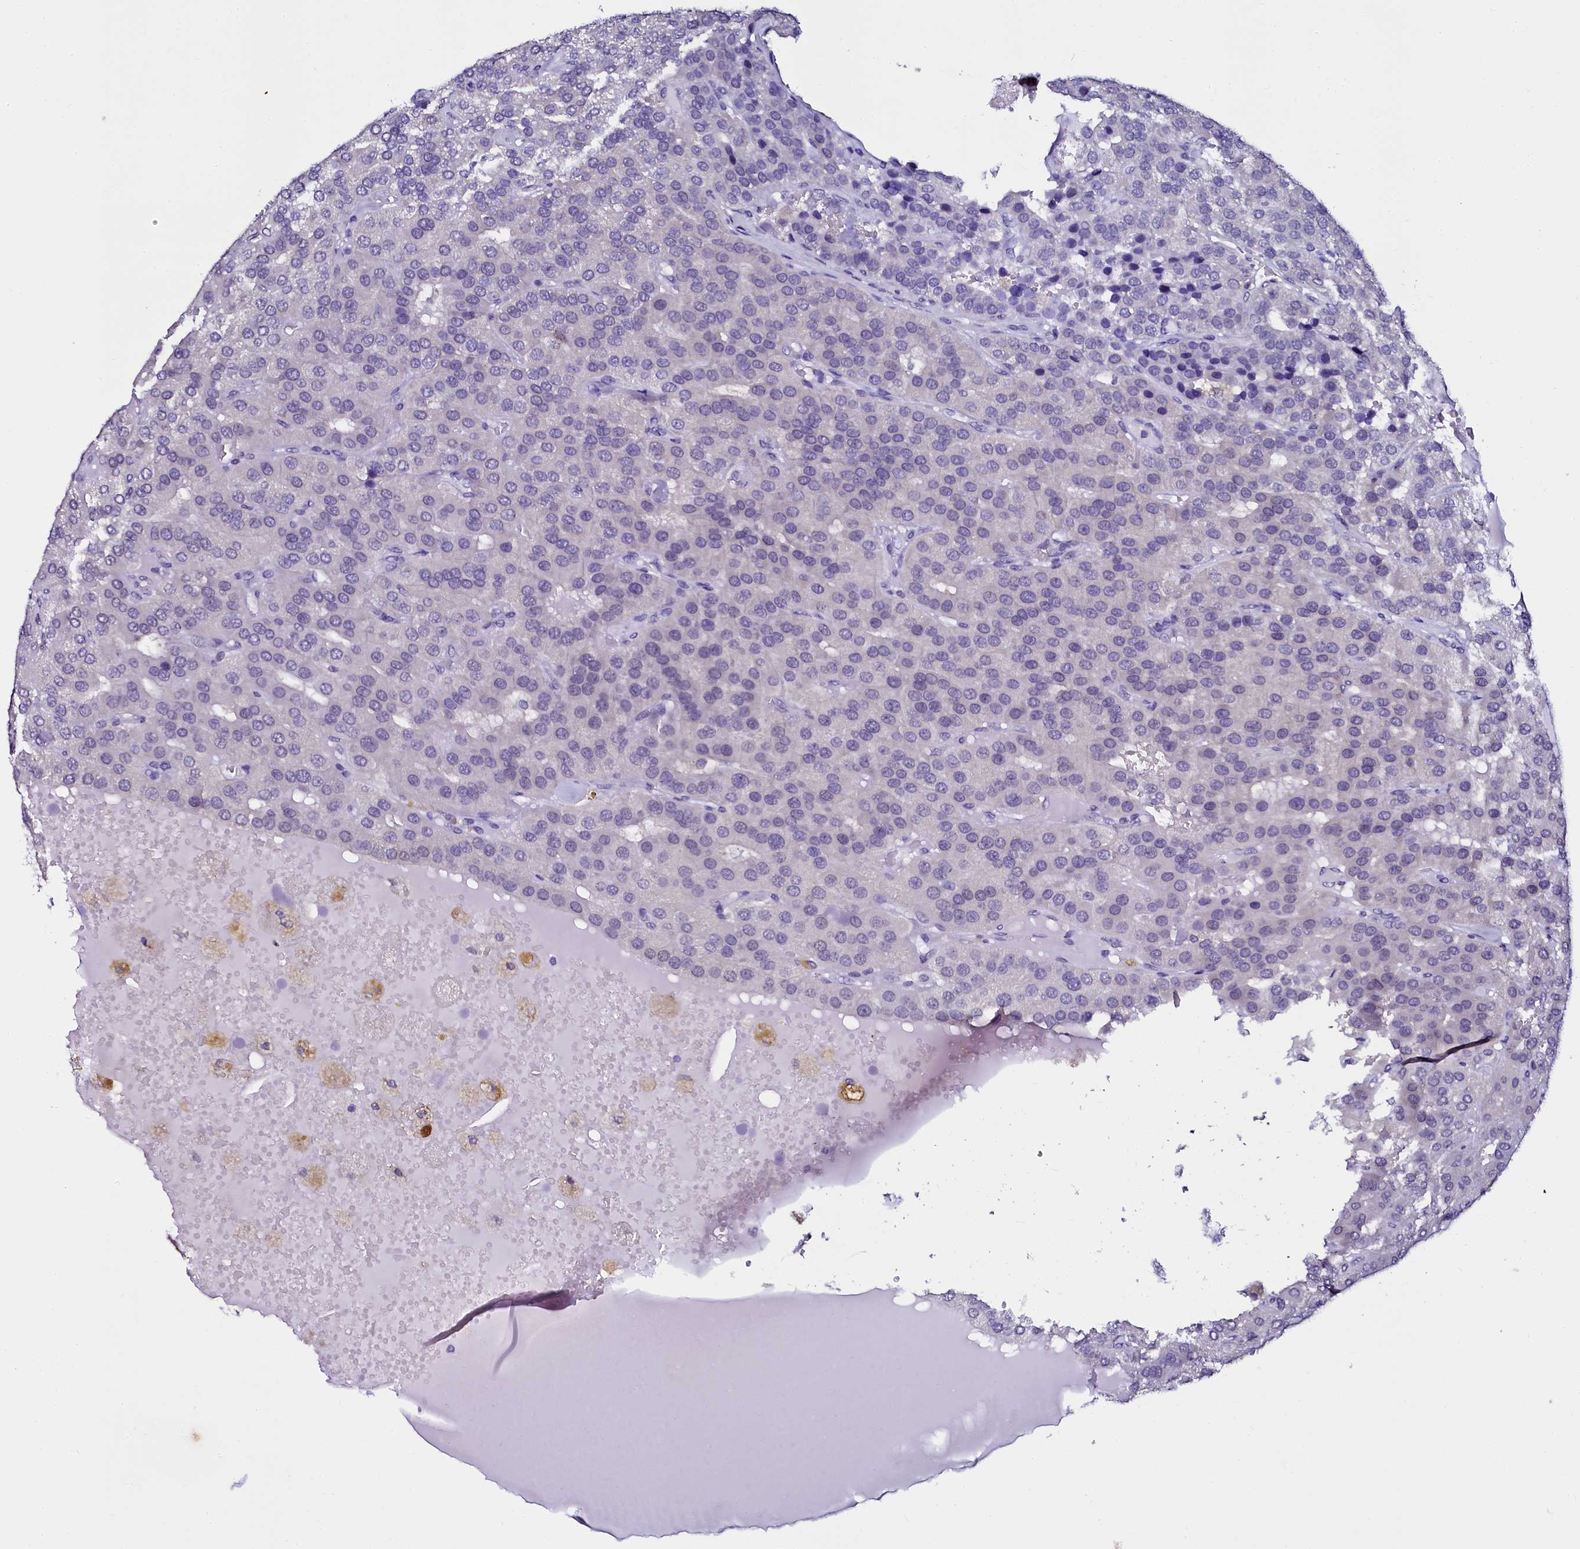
{"staining": {"intensity": "negative", "quantity": "none", "location": "none"}, "tissue": "parathyroid gland", "cell_type": "Glandular cells", "image_type": "normal", "snomed": [{"axis": "morphology", "description": "Normal tissue, NOS"}, {"axis": "morphology", "description": "Adenoma, NOS"}, {"axis": "topography", "description": "Parathyroid gland"}], "caption": "Immunohistochemical staining of benign parathyroid gland exhibits no significant positivity in glandular cells.", "gene": "SORD", "patient": {"sex": "female", "age": 86}}